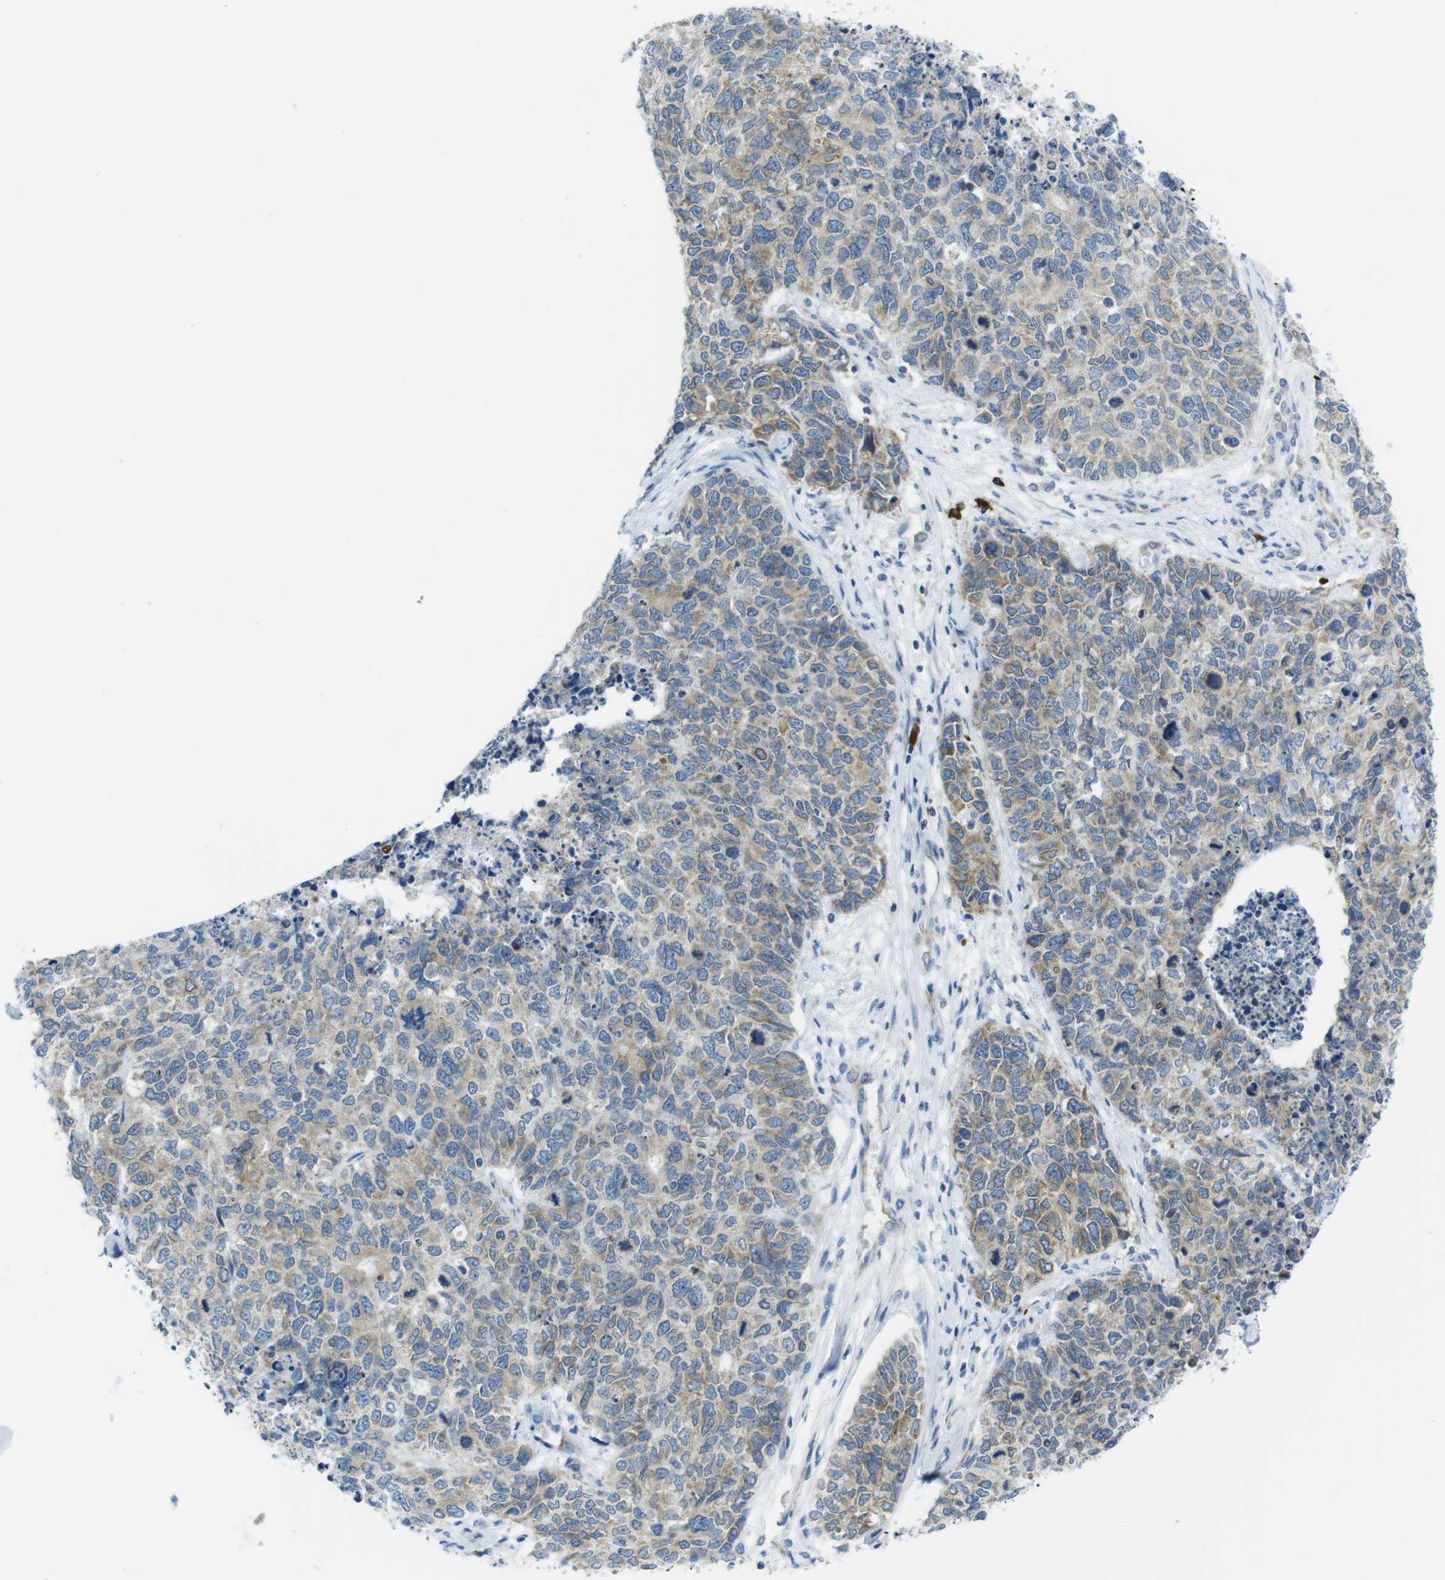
{"staining": {"intensity": "weak", "quantity": "25%-75%", "location": "cytoplasmic/membranous"}, "tissue": "cervical cancer", "cell_type": "Tumor cells", "image_type": "cancer", "snomed": [{"axis": "morphology", "description": "Squamous cell carcinoma, NOS"}, {"axis": "topography", "description": "Cervix"}], "caption": "The micrograph shows a brown stain indicating the presence of a protein in the cytoplasmic/membranous of tumor cells in squamous cell carcinoma (cervical). The staining is performed using DAB (3,3'-diaminobenzidine) brown chromogen to label protein expression. The nuclei are counter-stained blue using hematoxylin.", "gene": "CLPTM1L", "patient": {"sex": "female", "age": 63}}